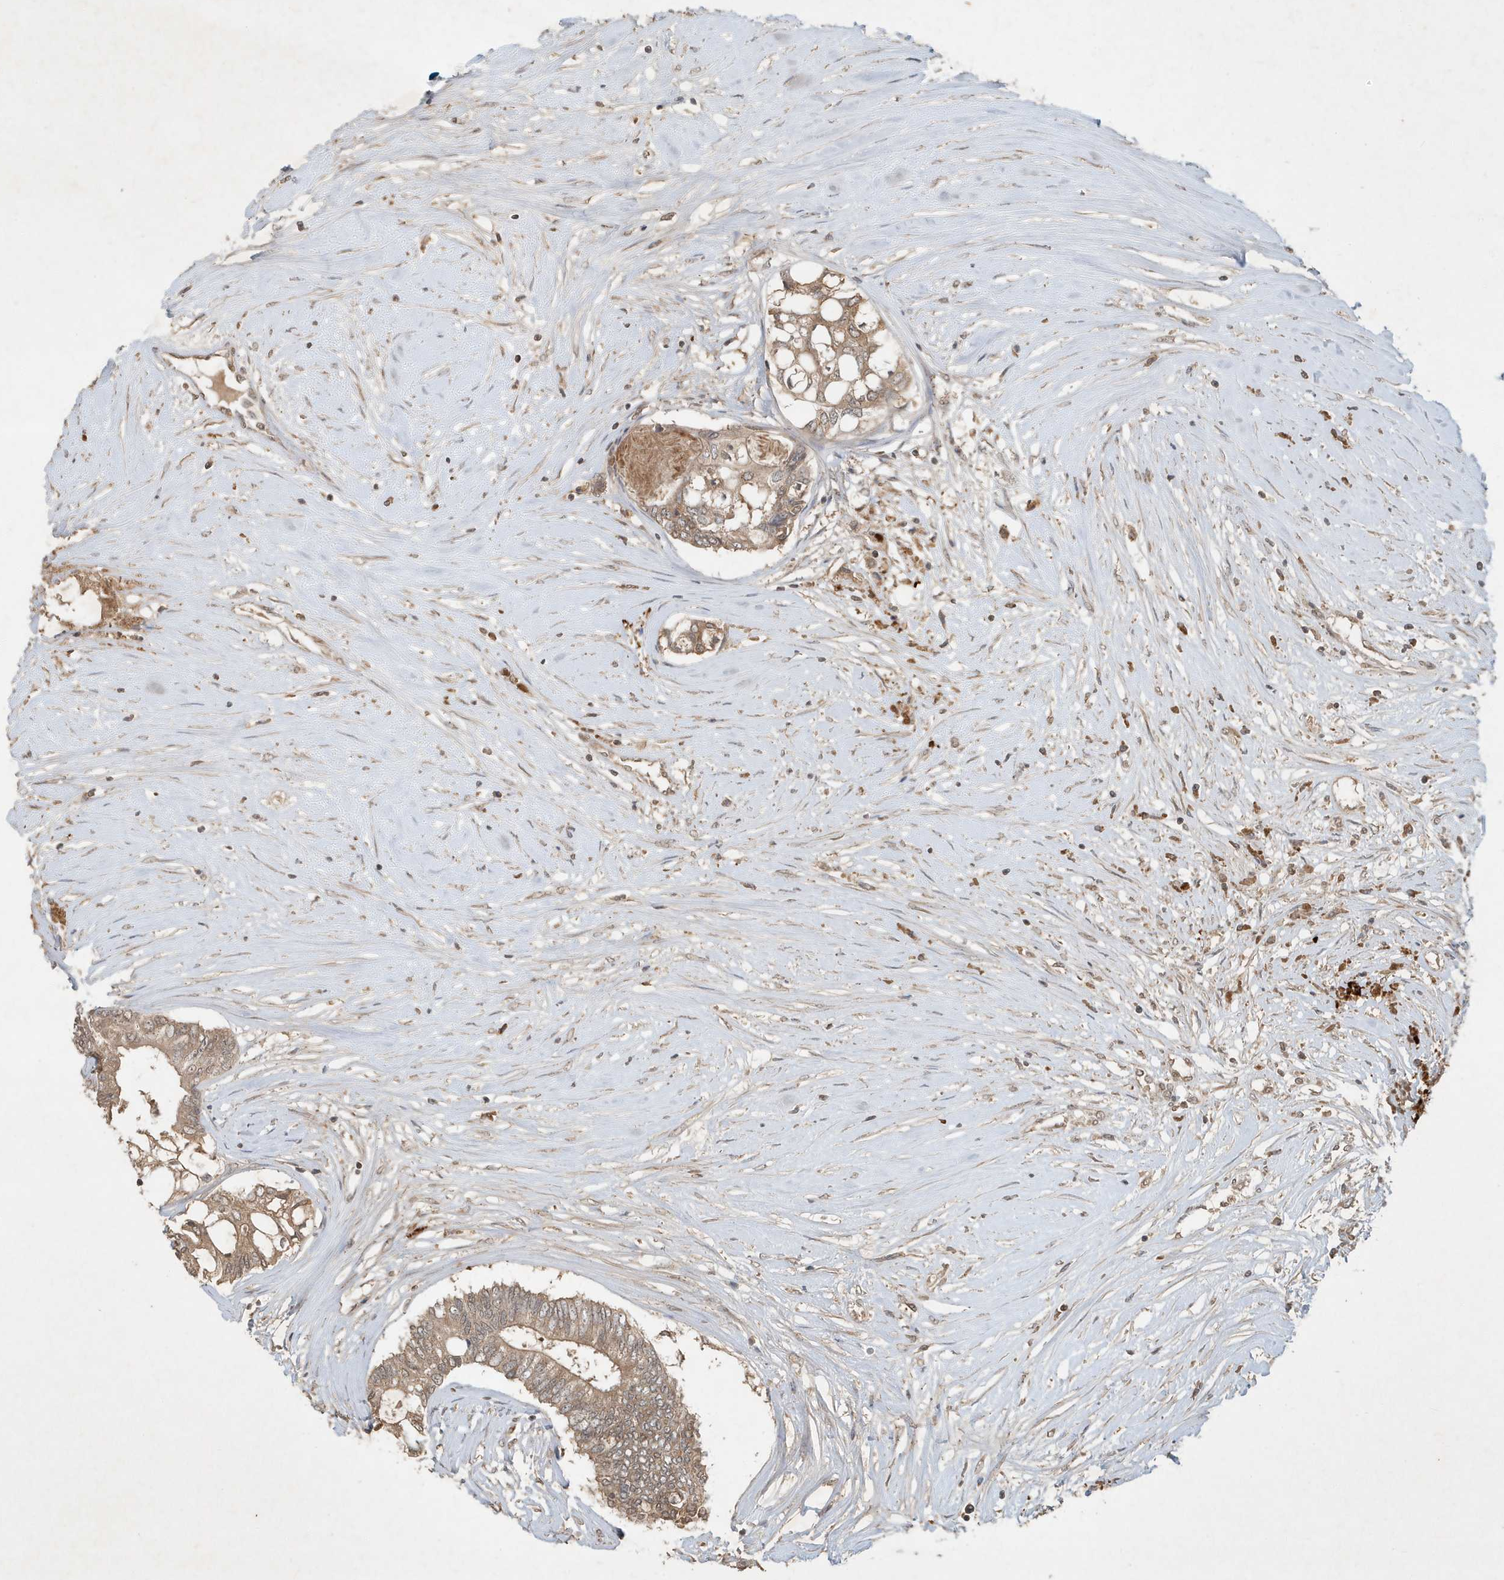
{"staining": {"intensity": "weak", "quantity": ">75%", "location": "cytoplasmic/membranous"}, "tissue": "colorectal cancer", "cell_type": "Tumor cells", "image_type": "cancer", "snomed": [{"axis": "morphology", "description": "Adenocarcinoma, NOS"}, {"axis": "topography", "description": "Rectum"}], "caption": "The immunohistochemical stain highlights weak cytoplasmic/membranous expression in tumor cells of colorectal adenocarcinoma tissue.", "gene": "ABCB9", "patient": {"sex": "male", "age": 63}}